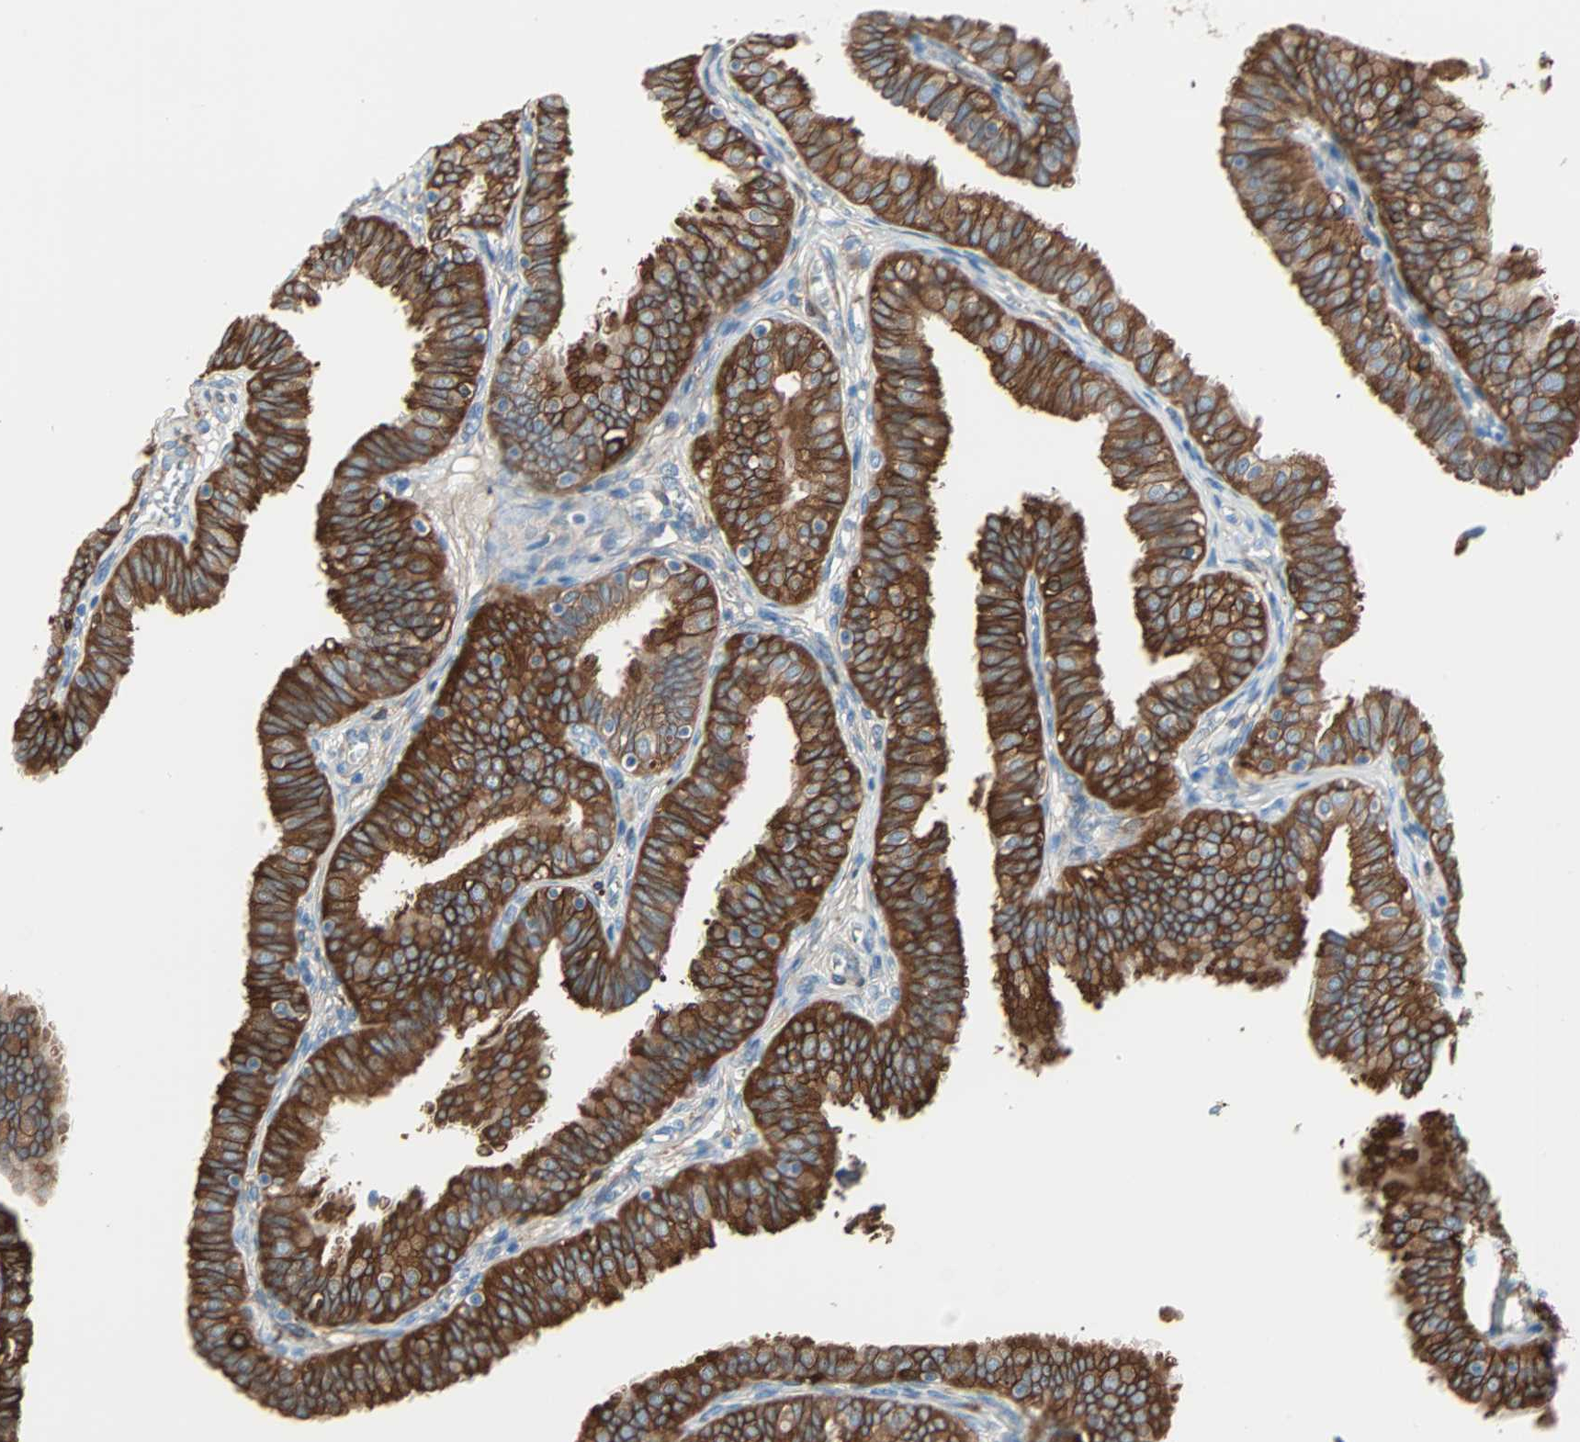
{"staining": {"intensity": "strong", "quantity": ">75%", "location": "cytoplasmic/membranous"}, "tissue": "fallopian tube", "cell_type": "Glandular cells", "image_type": "normal", "snomed": [{"axis": "morphology", "description": "Normal tissue, NOS"}, {"axis": "topography", "description": "Fallopian tube"}], "caption": "Immunohistochemistry (IHC) staining of unremarkable fallopian tube, which shows high levels of strong cytoplasmic/membranous positivity in approximately >75% of glandular cells indicating strong cytoplasmic/membranous protein positivity. The staining was performed using DAB (brown) for protein detection and nuclei were counterstained in hematoxylin (blue).", "gene": "EPB41L2", "patient": {"sex": "female", "age": 46}}